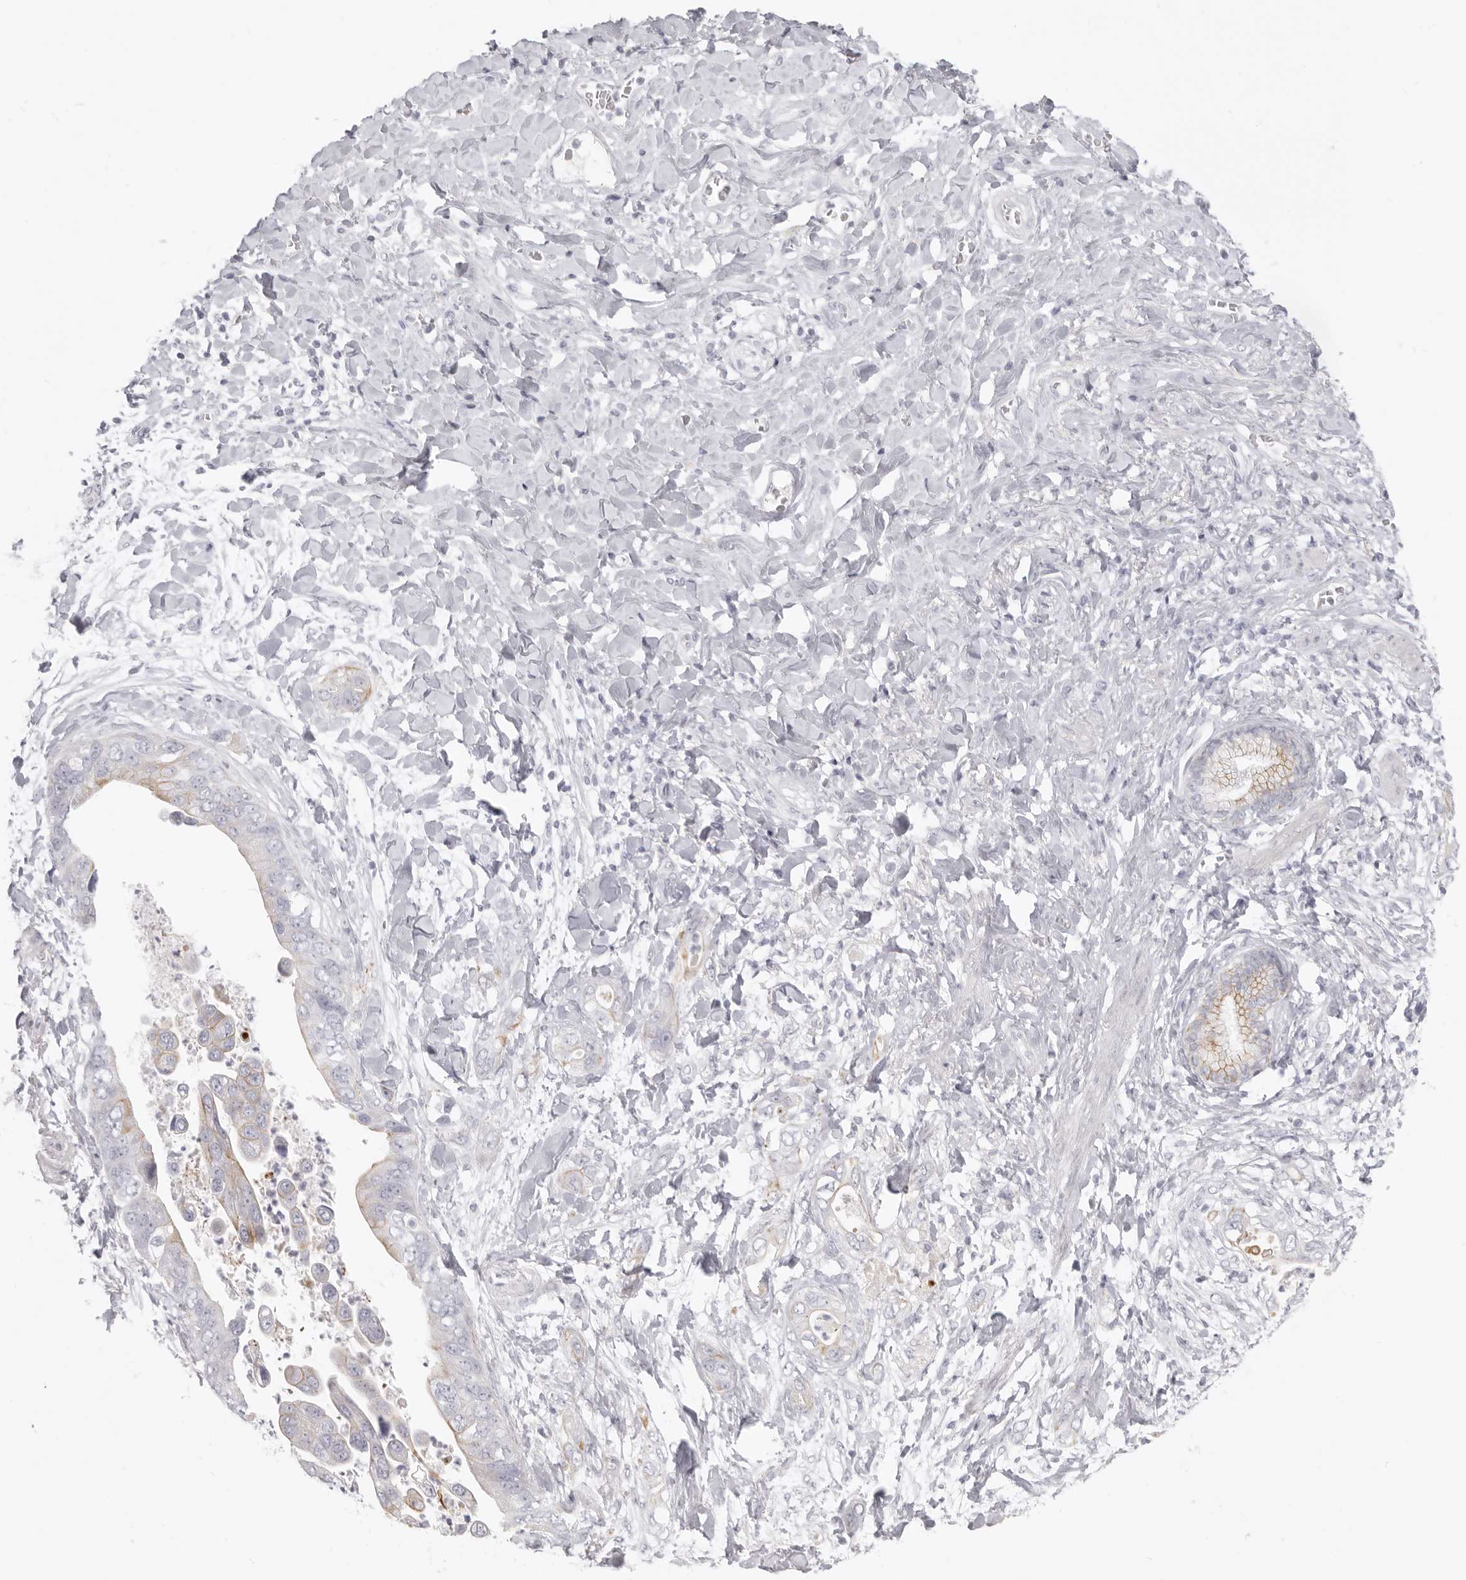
{"staining": {"intensity": "moderate", "quantity": "<25%", "location": "cytoplasmic/membranous"}, "tissue": "pancreatic cancer", "cell_type": "Tumor cells", "image_type": "cancer", "snomed": [{"axis": "morphology", "description": "Adenocarcinoma, NOS"}, {"axis": "topography", "description": "Pancreas"}], "caption": "Pancreatic cancer (adenocarcinoma) tissue reveals moderate cytoplasmic/membranous expression in approximately <25% of tumor cells Using DAB (brown) and hematoxylin (blue) stains, captured at high magnification using brightfield microscopy.", "gene": "RXFP1", "patient": {"sex": "female", "age": 78}}